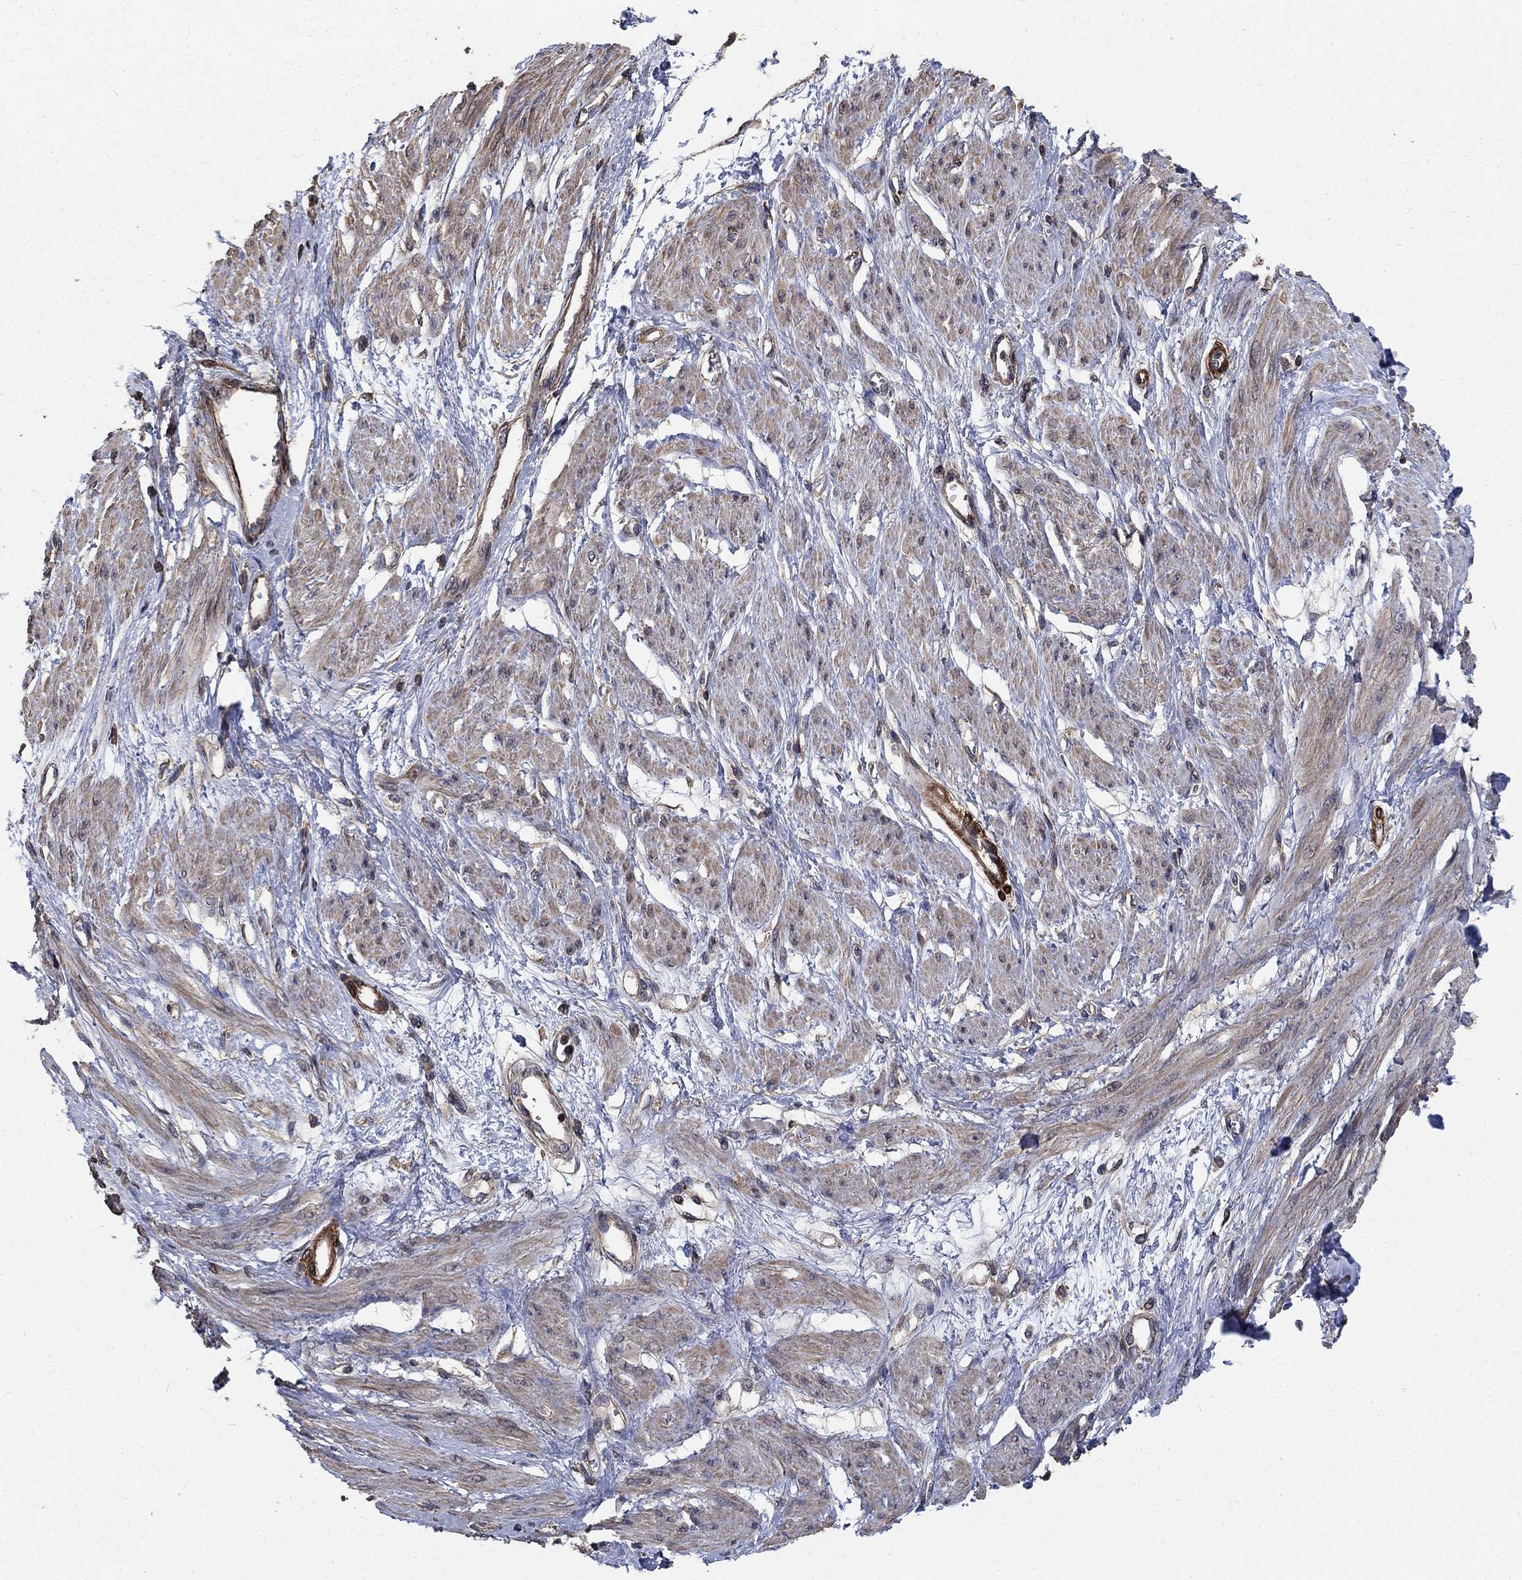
{"staining": {"intensity": "weak", "quantity": ">75%", "location": "cytoplasmic/membranous"}, "tissue": "smooth muscle", "cell_type": "Smooth muscle cells", "image_type": "normal", "snomed": [{"axis": "morphology", "description": "Normal tissue, NOS"}, {"axis": "topography", "description": "Smooth muscle"}, {"axis": "topography", "description": "Uterus"}], "caption": "A low amount of weak cytoplasmic/membranous positivity is seen in about >75% of smooth muscle cells in unremarkable smooth muscle. The protein is shown in brown color, while the nuclei are stained blue.", "gene": "PDE3A", "patient": {"sex": "female", "age": 39}}